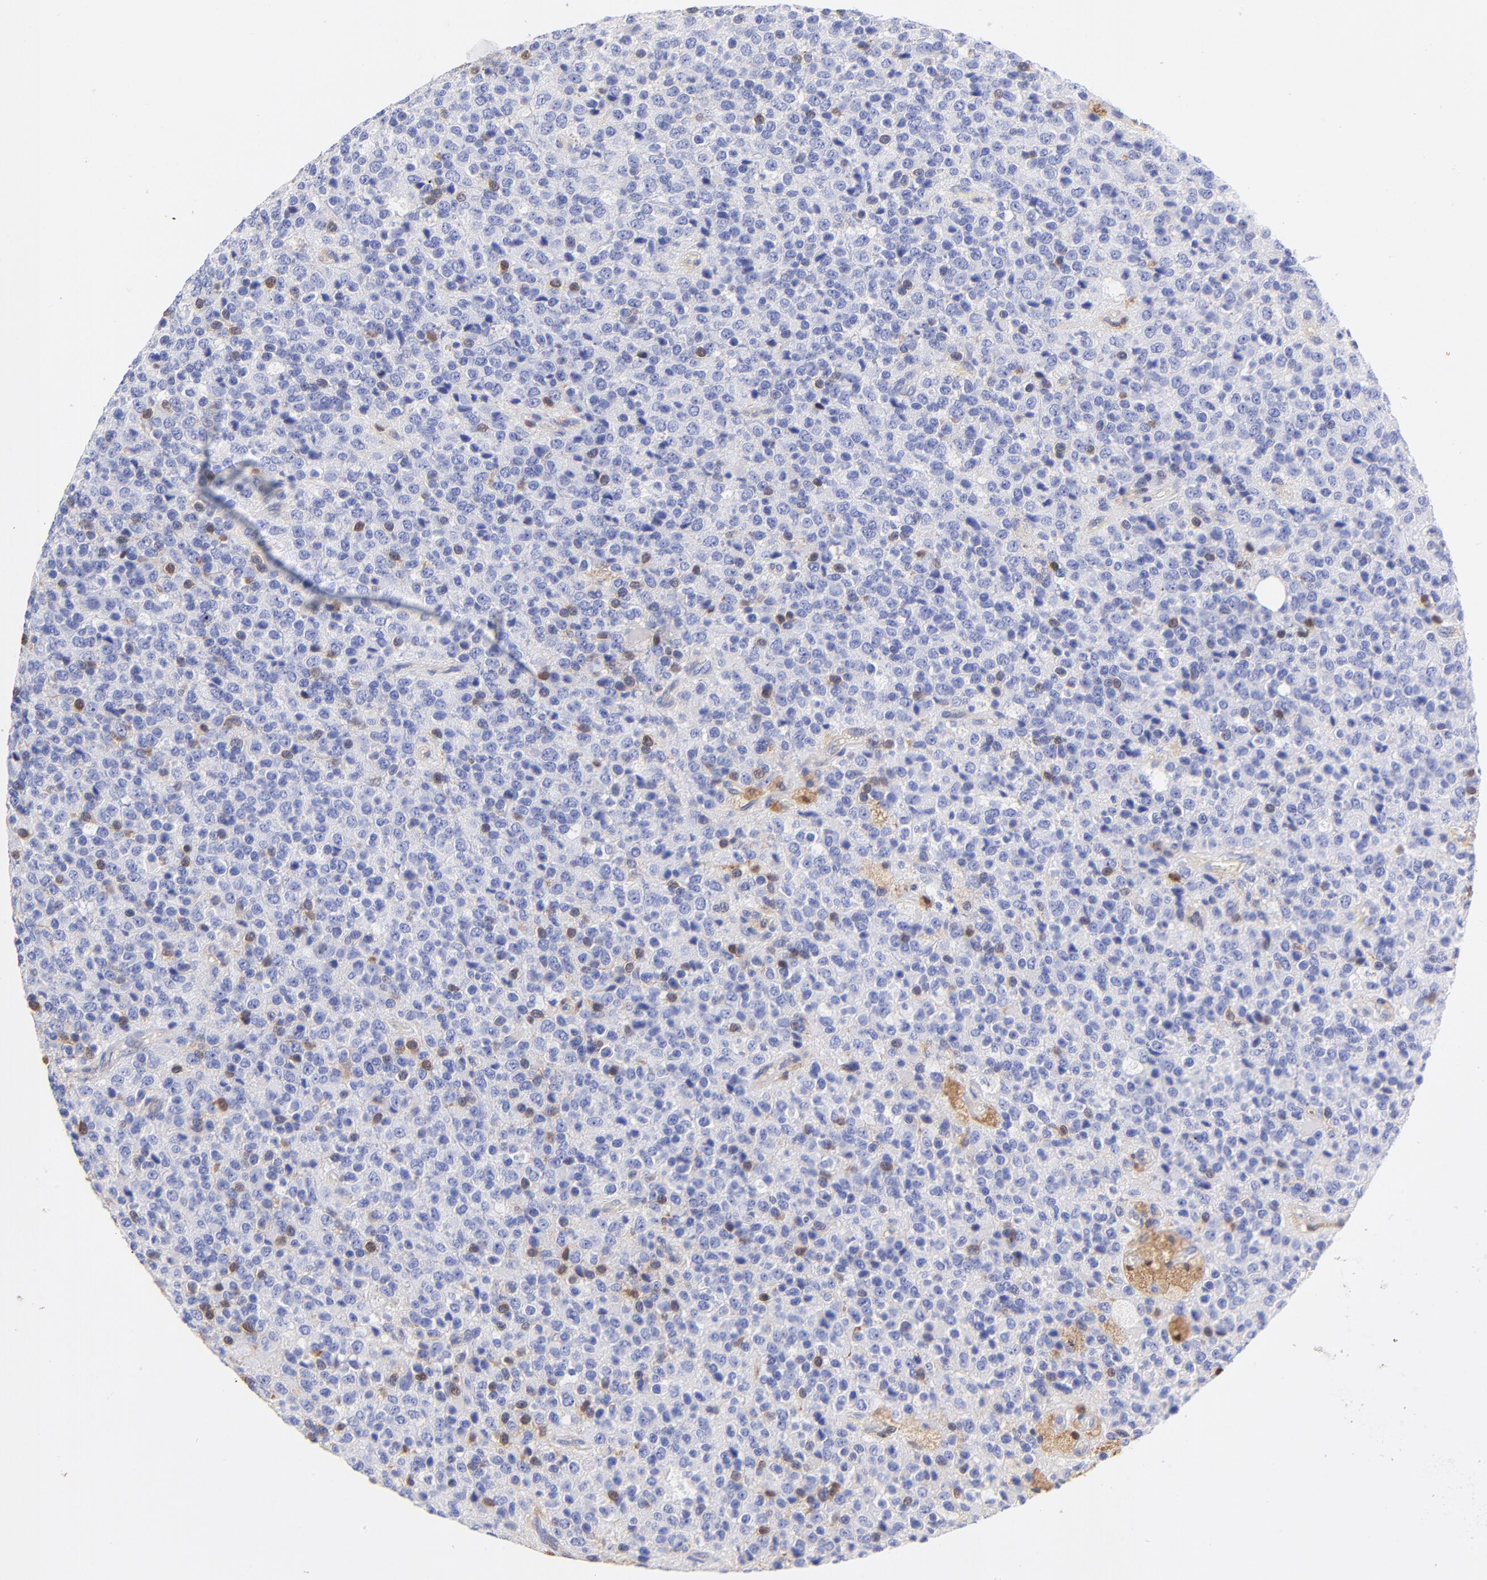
{"staining": {"intensity": "weak", "quantity": "<25%", "location": "nuclear"}, "tissue": "glioma", "cell_type": "Tumor cells", "image_type": "cancer", "snomed": [{"axis": "morphology", "description": "Glioma, malignant, High grade"}, {"axis": "topography", "description": "pancreas cauda"}], "caption": "The photomicrograph reveals no staining of tumor cells in glioma. (Stains: DAB (3,3'-diaminobenzidine) immunohistochemistry (IHC) with hematoxylin counter stain, Microscopy: brightfield microscopy at high magnification).", "gene": "ALDH1A1", "patient": {"sex": "male", "age": 60}}